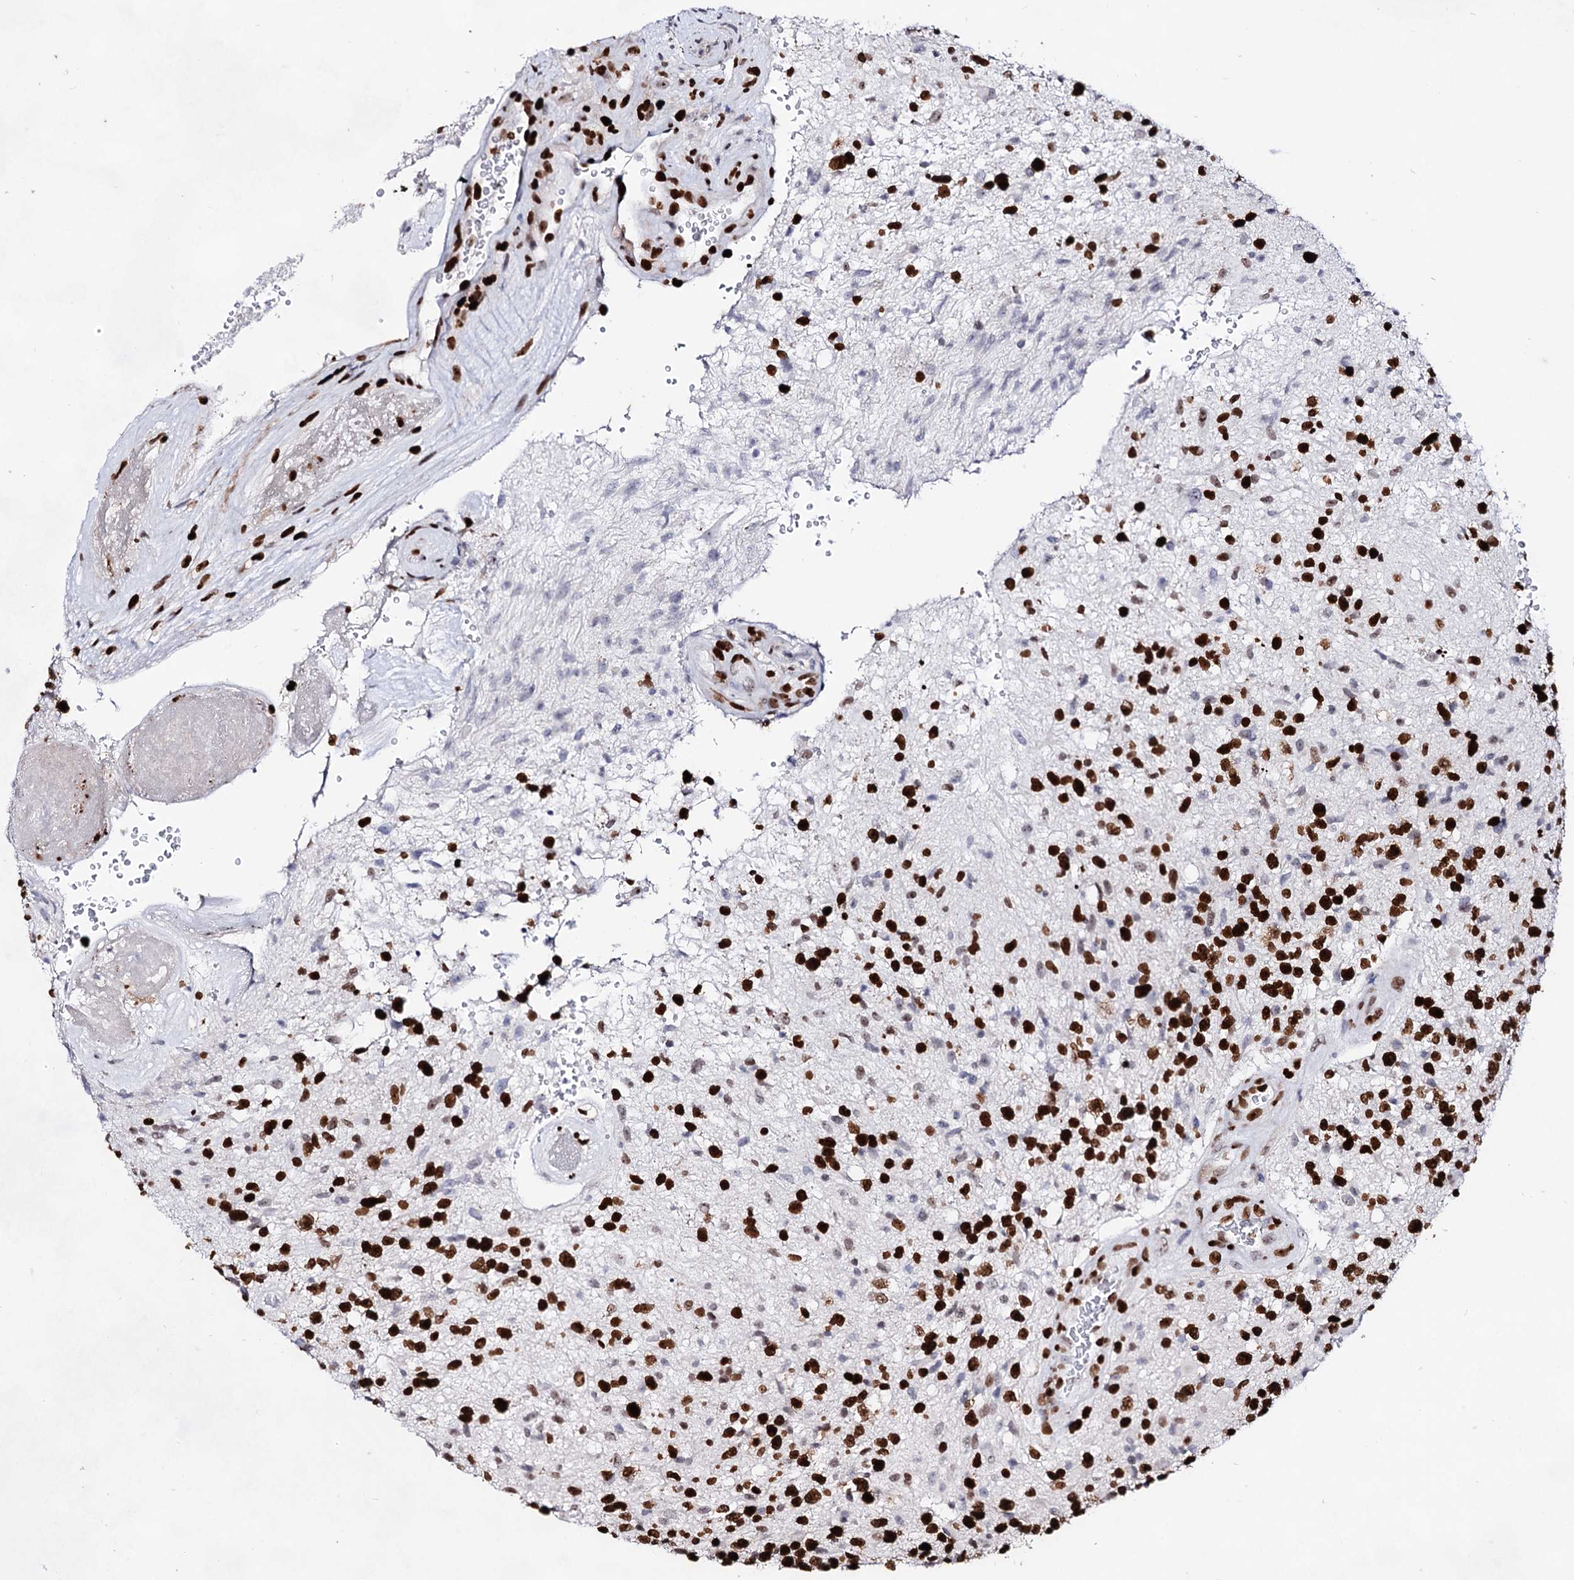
{"staining": {"intensity": "strong", "quantity": "25%-75%", "location": "nuclear"}, "tissue": "glioma", "cell_type": "Tumor cells", "image_type": "cancer", "snomed": [{"axis": "morphology", "description": "Glioma, malignant, High grade"}, {"axis": "topography", "description": "Brain"}], "caption": "IHC (DAB) staining of glioma shows strong nuclear protein staining in approximately 25%-75% of tumor cells. The protein is shown in brown color, while the nuclei are stained blue.", "gene": "HMGB2", "patient": {"sex": "male", "age": 56}}